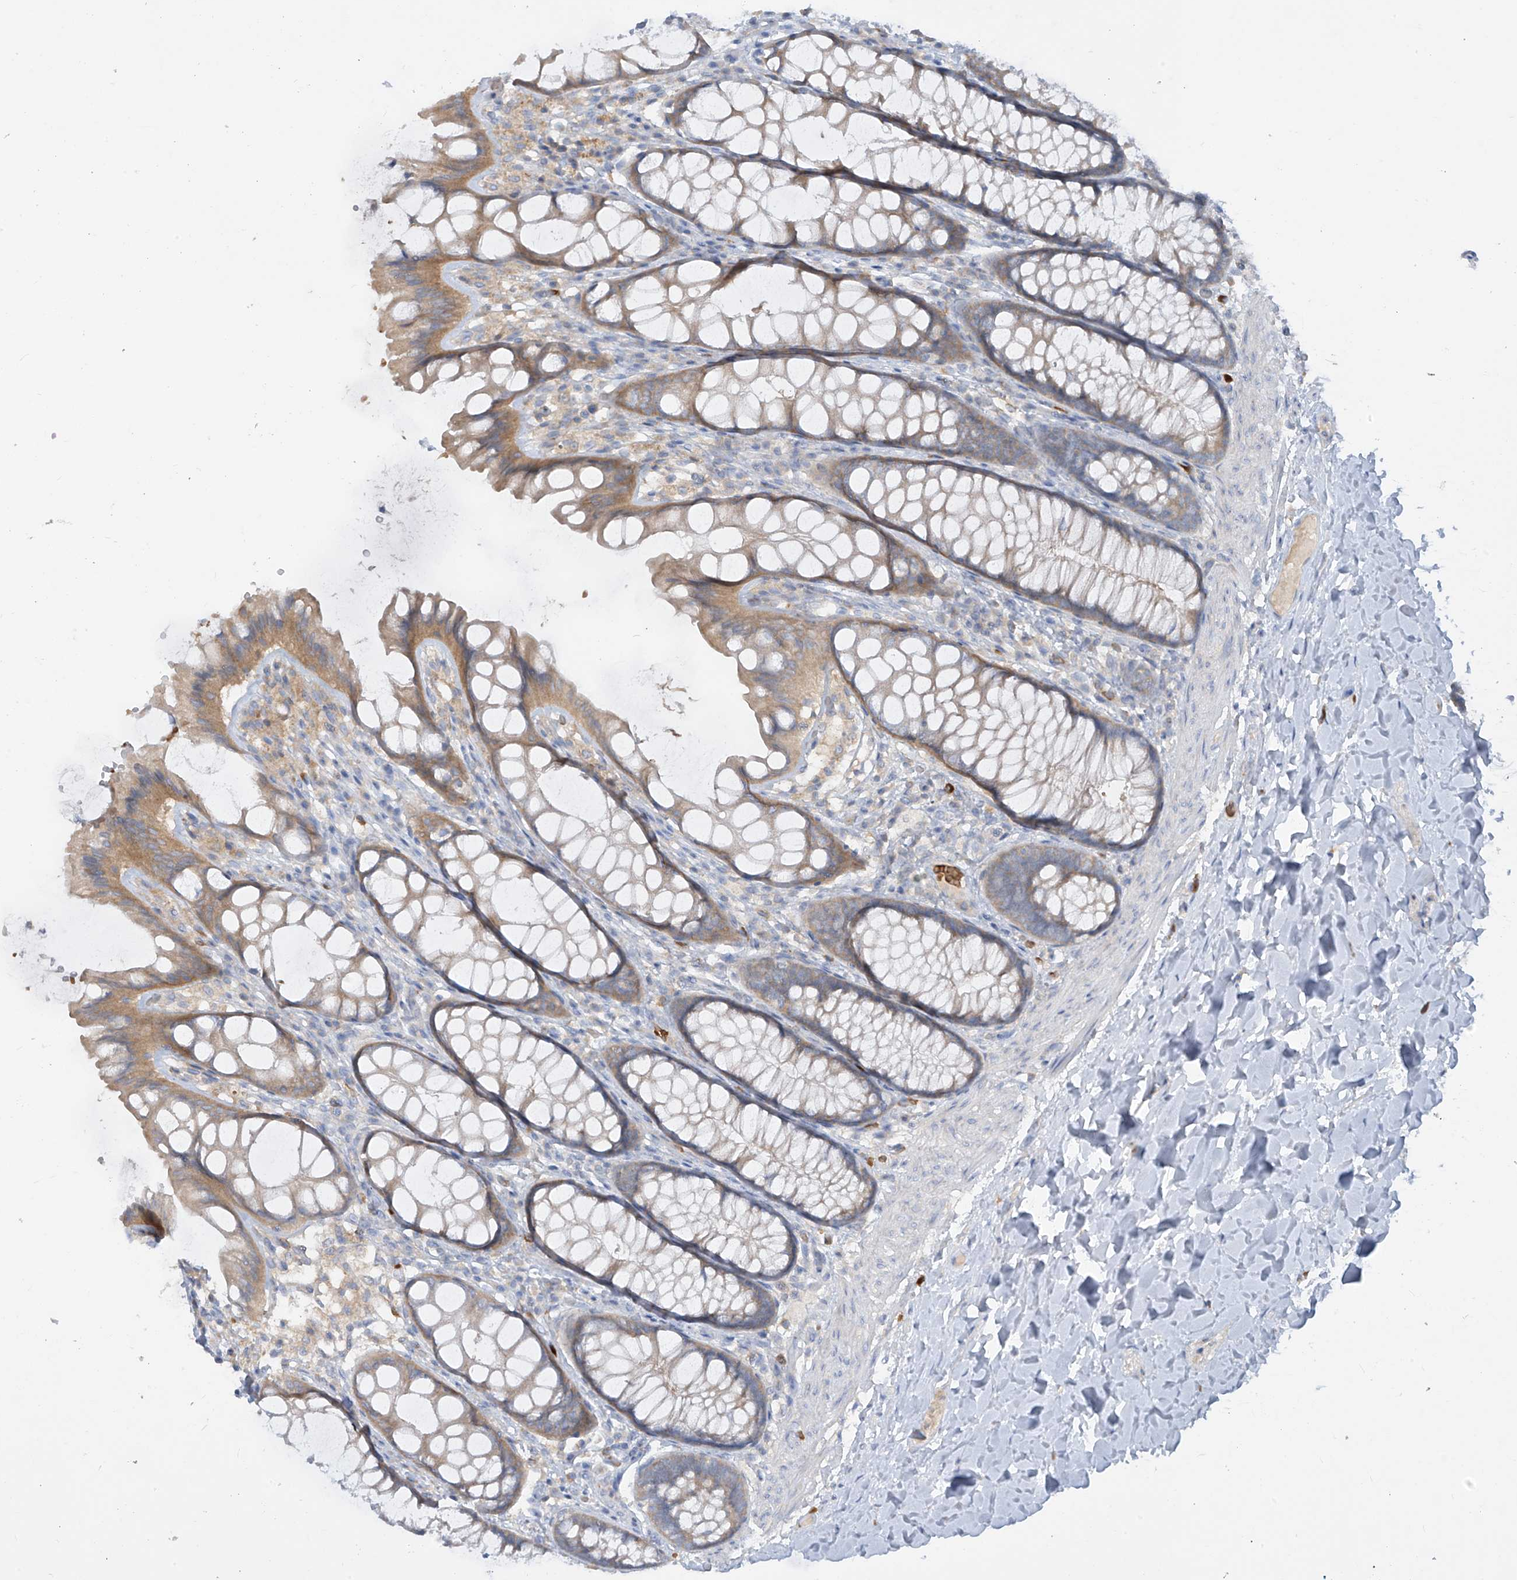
{"staining": {"intensity": "negative", "quantity": "none", "location": "none"}, "tissue": "colon", "cell_type": "Endothelial cells", "image_type": "normal", "snomed": [{"axis": "morphology", "description": "Normal tissue, NOS"}, {"axis": "topography", "description": "Colon"}], "caption": "This is a histopathology image of immunohistochemistry staining of benign colon, which shows no expression in endothelial cells.", "gene": "DGKQ", "patient": {"sex": "male", "age": 47}}